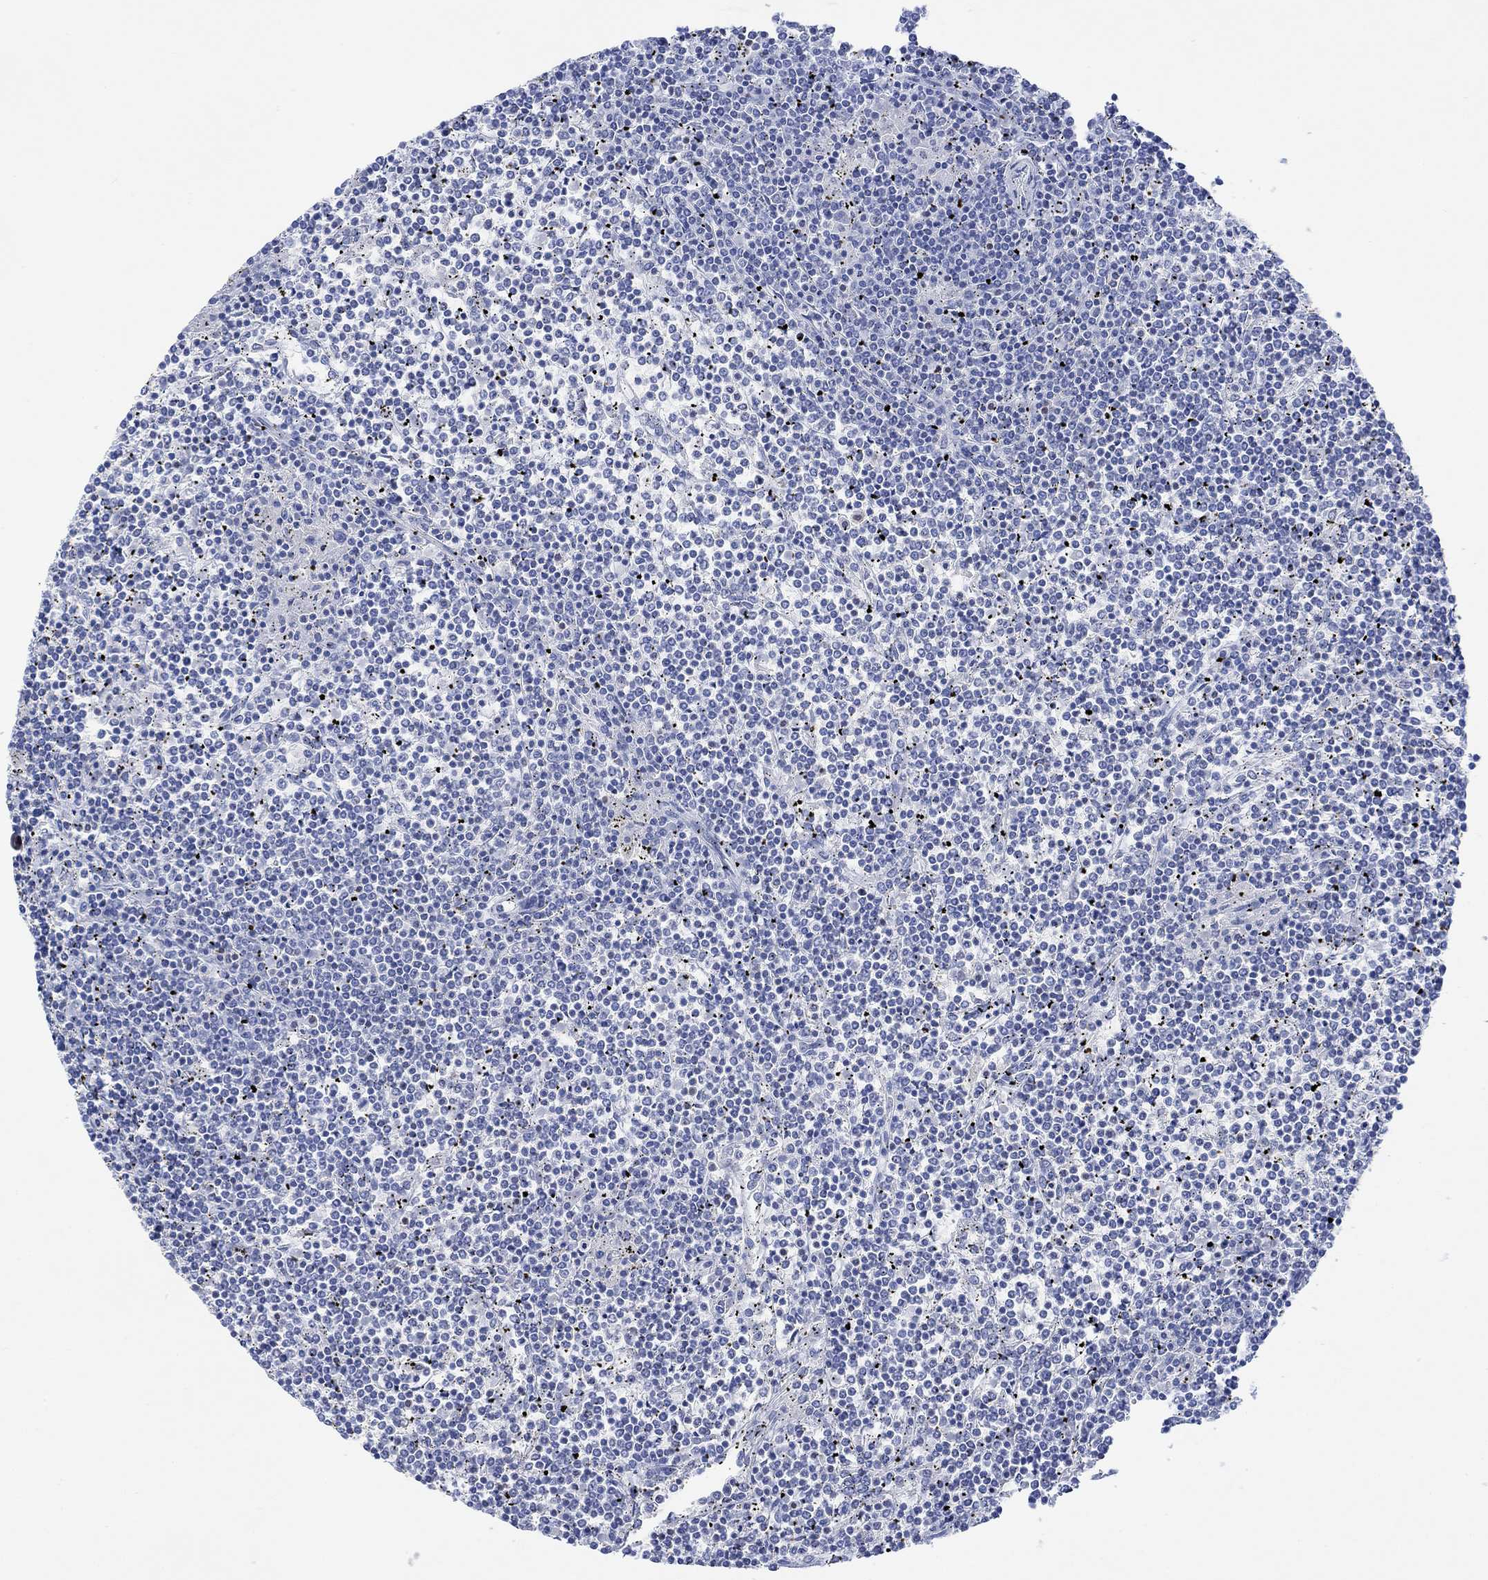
{"staining": {"intensity": "negative", "quantity": "none", "location": "none"}, "tissue": "lymphoma", "cell_type": "Tumor cells", "image_type": "cancer", "snomed": [{"axis": "morphology", "description": "Malignant lymphoma, non-Hodgkin's type, Low grade"}, {"axis": "topography", "description": "Spleen"}], "caption": "Immunohistochemistry (IHC) micrograph of malignant lymphoma, non-Hodgkin's type (low-grade) stained for a protein (brown), which exhibits no staining in tumor cells.", "gene": "CALCA", "patient": {"sex": "female", "age": 19}}